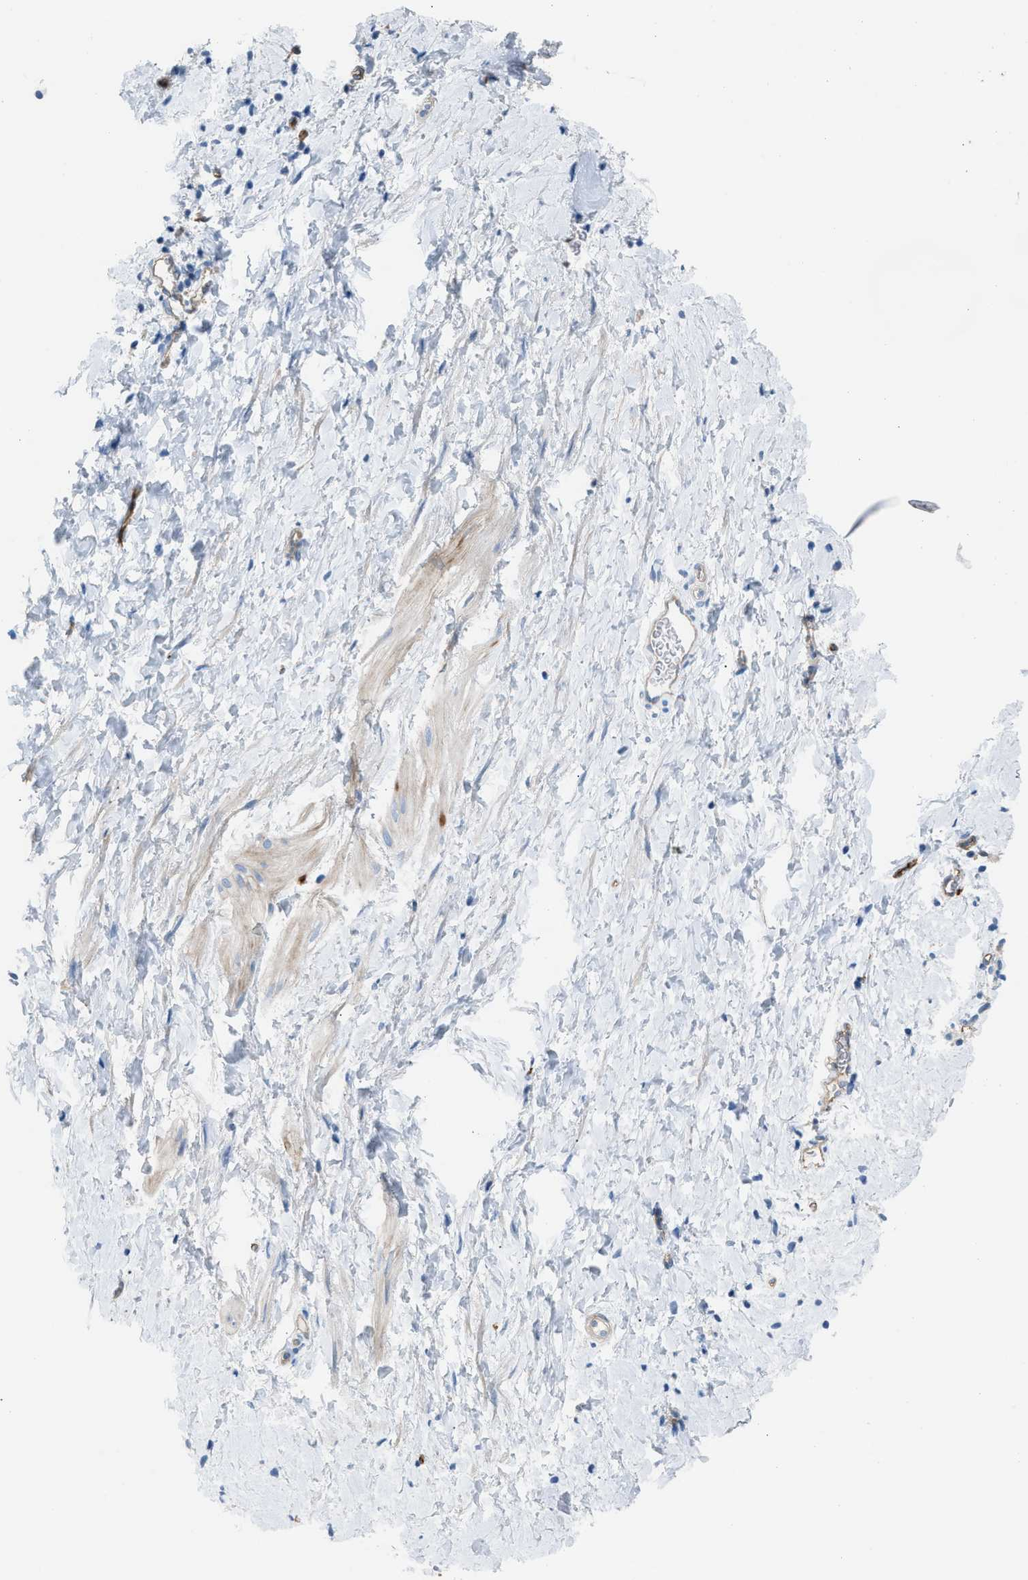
{"staining": {"intensity": "weak", "quantity": "<25%", "location": "cytoplasmic/membranous"}, "tissue": "smooth muscle", "cell_type": "Smooth muscle cells", "image_type": "normal", "snomed": [{"axis": "morphology", "description": "Normal tissue, NOS"}, {"axis": "topography", "description": "Smooth muscle"}], "caption": "There is no significant expression in smooth muscle cells of smooth muscle. The staining is performed using DAB brown chromogen with nuclei counter-stained in using hematoxylin.", "gene": "DYSF", "patient": {"sex": "male", "age": 16}}